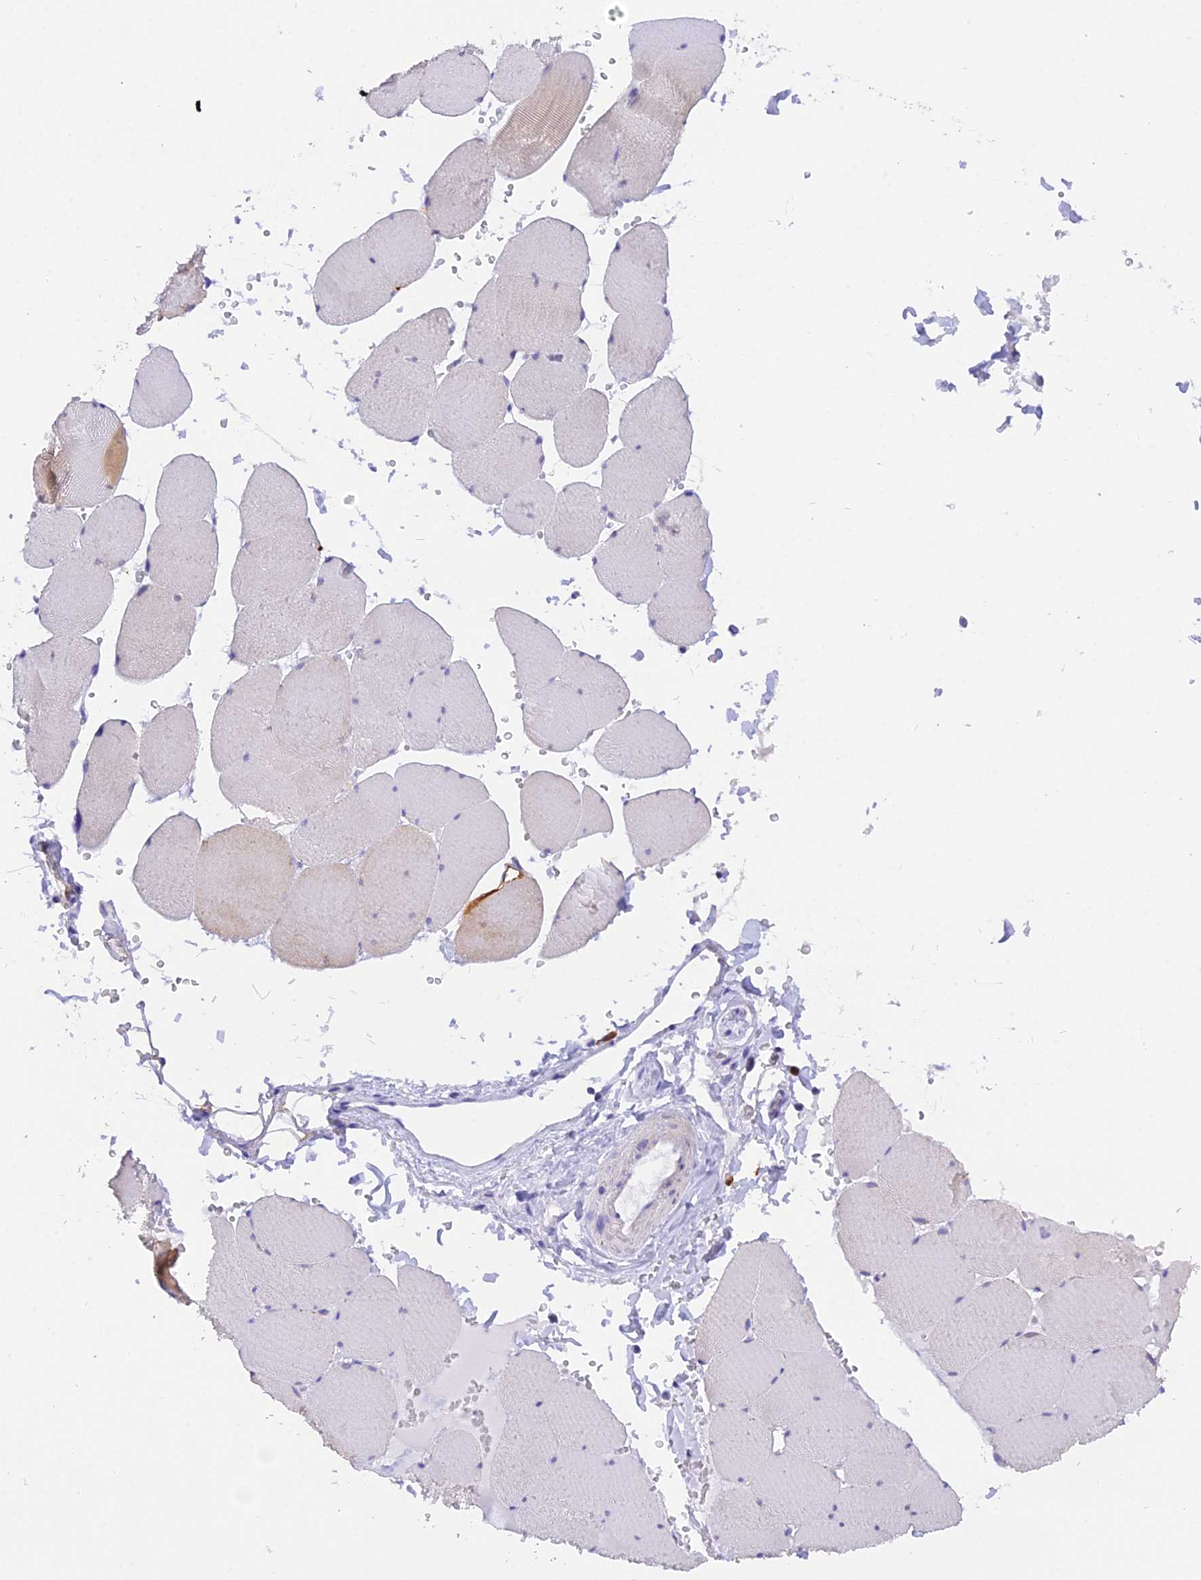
{"staining": {"intensity": "moderate", "quantity": "<25%", "location": "cytoplasmic/membranous"}, "tissue": "skeletal muscle", "cell_type": "Myocytes", "image_type": "normal", "snomed": [{"axis": "morphology", "description": "Normal tissue, NOS"}, {"axis": "topography", "description": "Skeletal muscle"}, {"axis": "topography", "description": "Head-Neck"}], "caption": "This image exhibits normal skeletal muscle stained with IHC to label a protein in brown. The cytoplasmic/membranous of myocytes show moderate positivity for the protein. Nuclei are counter-stained blue.", "gene": "COL6A5", "patient": {"sex": "male", "age": 66}}